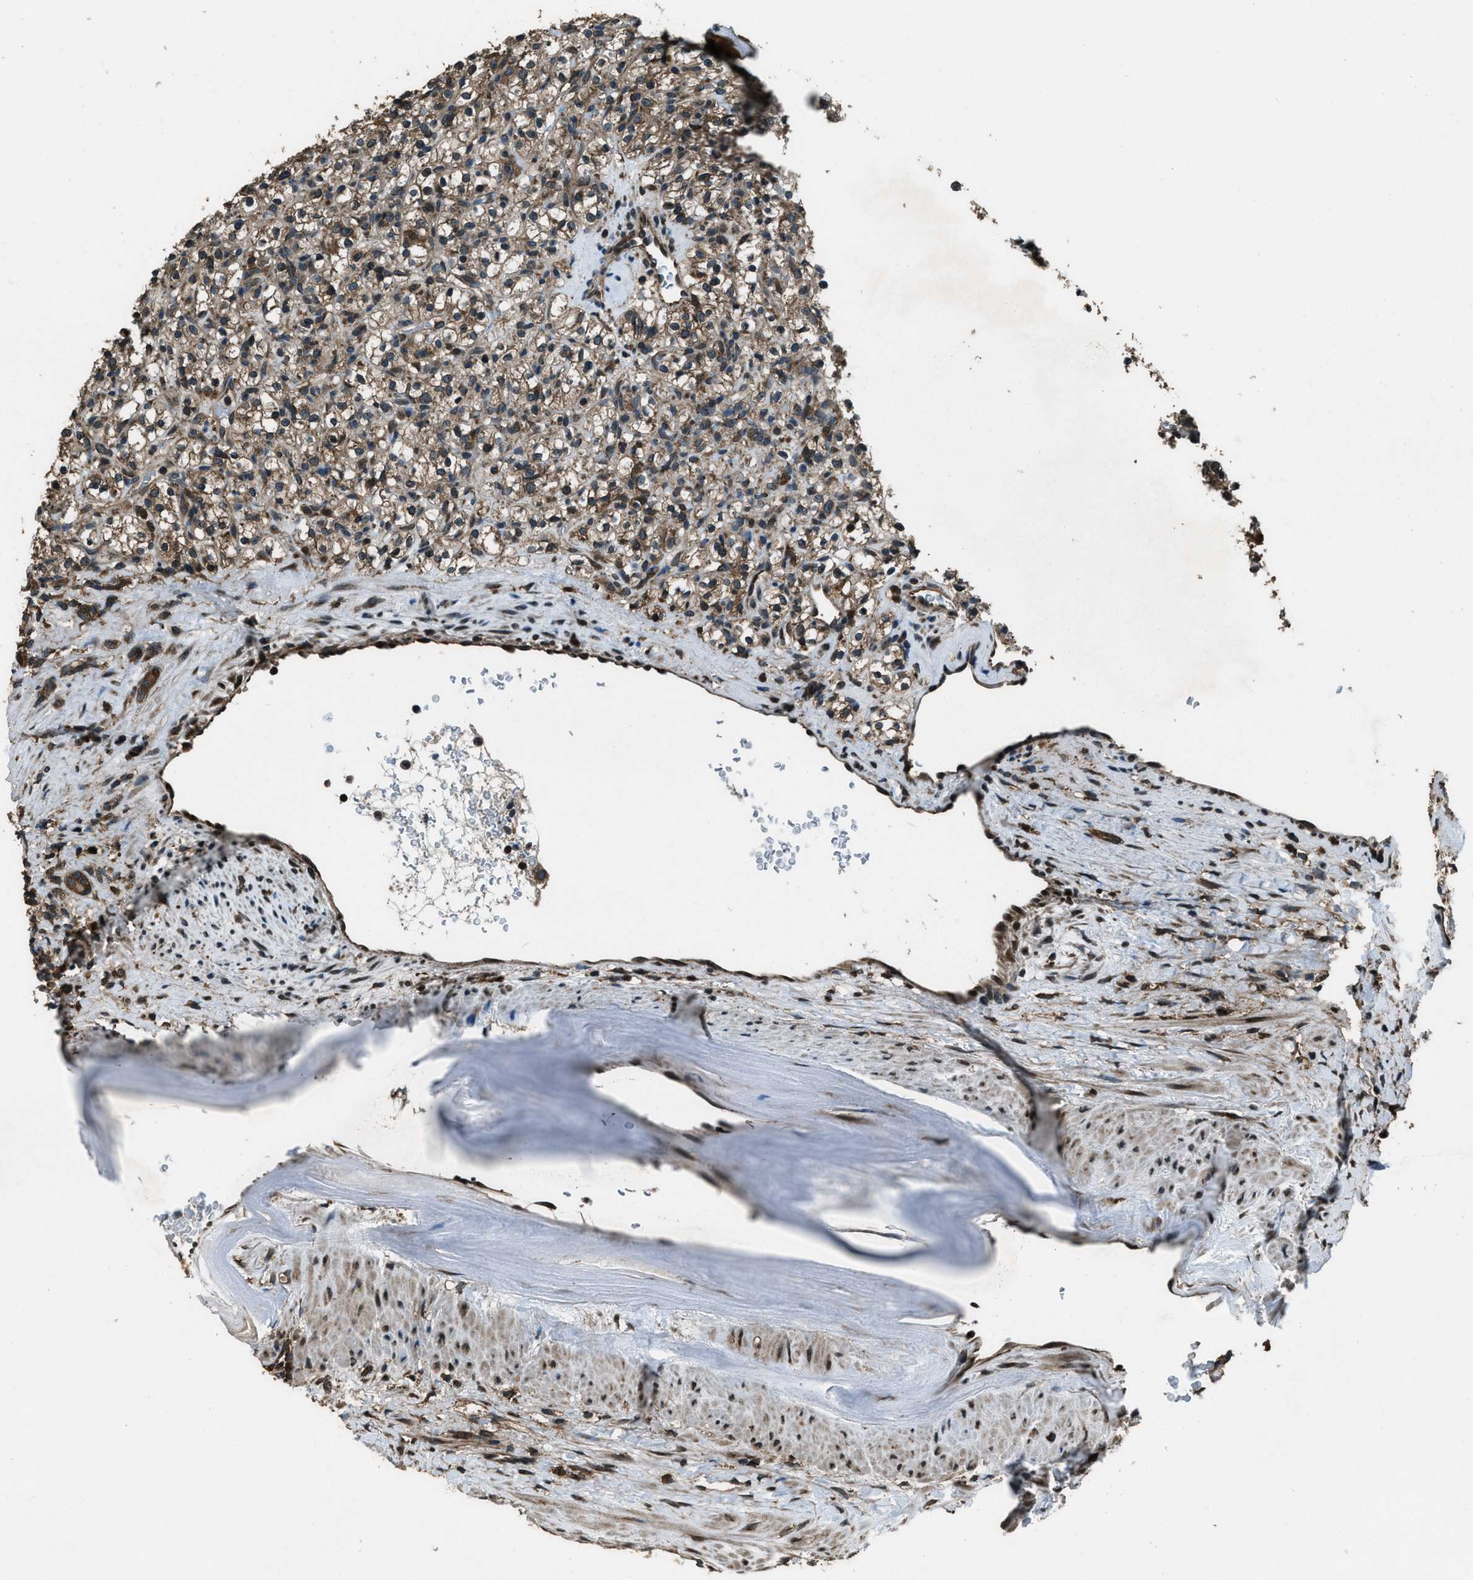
{"staining": {"intensity": "moderate", "quantity": ">75%", "location": "cytoplasmic/membranous"}, "tissue": "renal cancer", "cell_type": "Tumor cells", "image_type": "cancer", "snomed": [{"axis": "morphology", "description": "Normal tissue, NOS"}, {"axis": "morphology", "description": "Adenocarcinoma, NOS"}, {"axis": "topography", "description": "Kidney"}], "caption": "Tumor cells exhibit moderate cytoplasmic/membranous staining in about >75% of cells in renal cancer (adenocarcinoma). (Brightfield microscopy of DAB IHC at high magnification).", "gene": "TRIM4", "patient": {"sex": "female", "age": 72}}